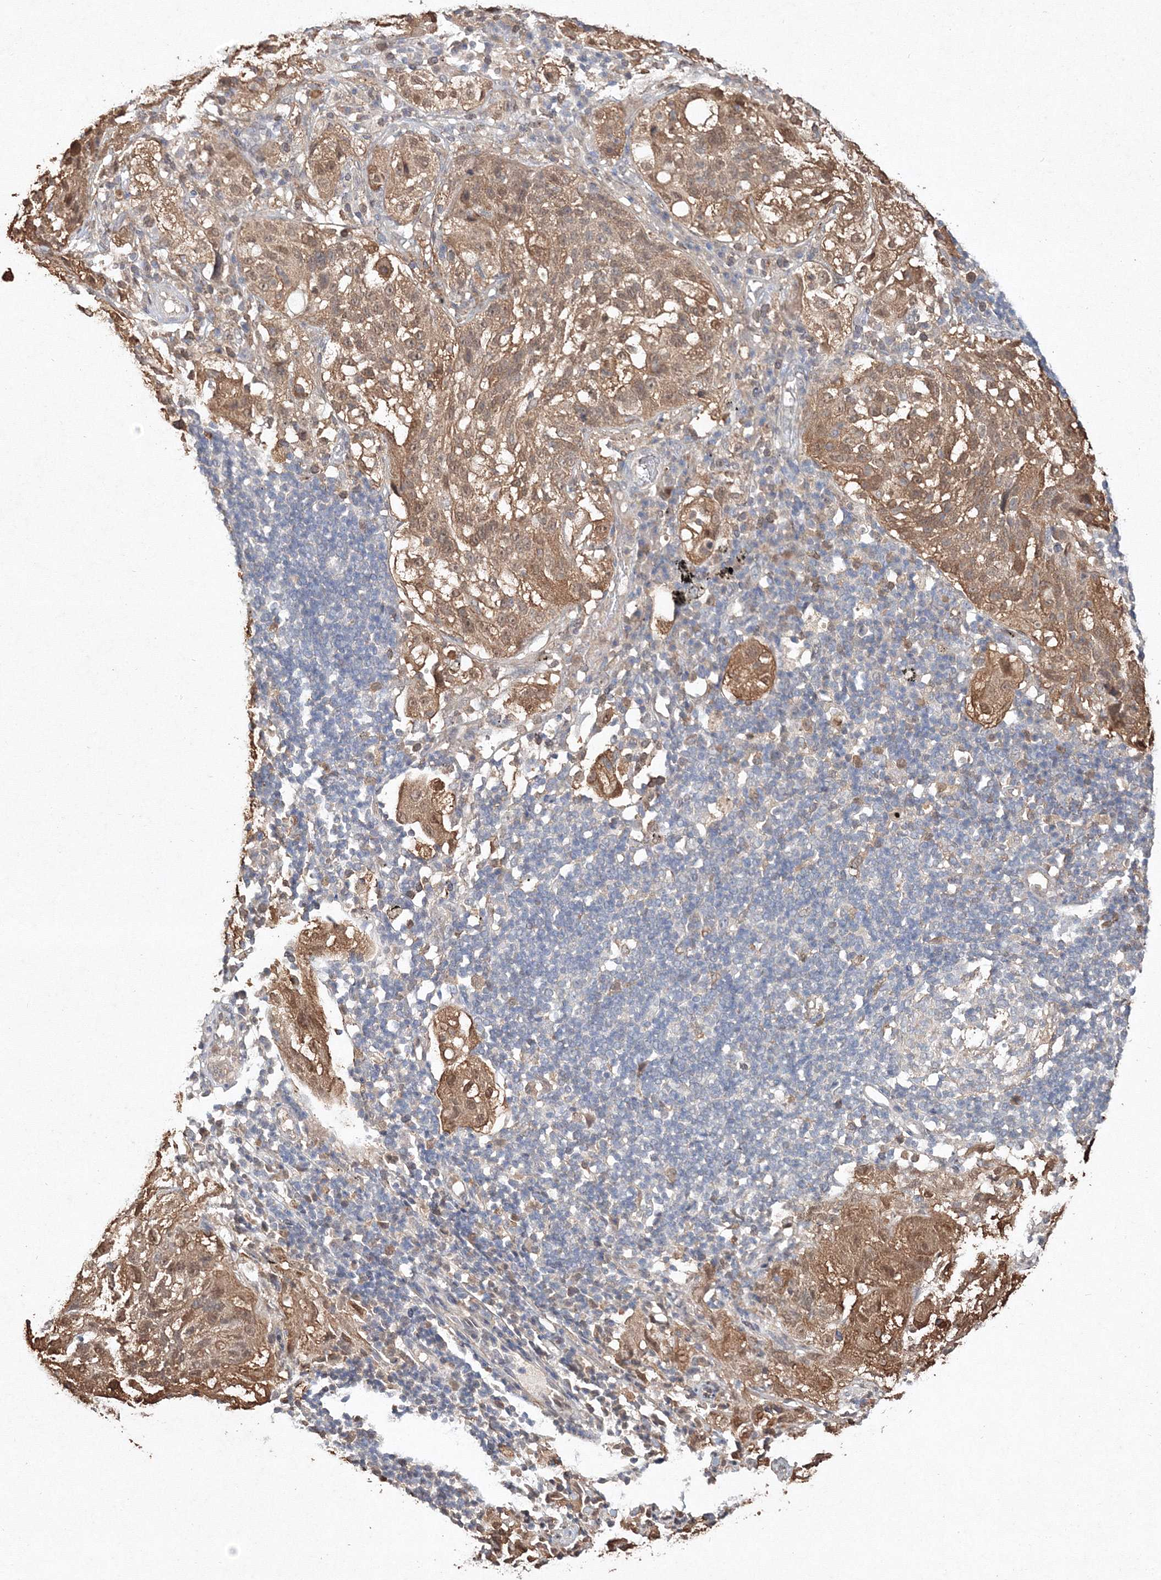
{"staining": {"intensity": "moderate", "quantity": ">75%", "location": "cytoplasmic/membranous,nuclear"}, "tissue": "lung cancer", "cell_type": "Tumor cells", "image_type": "cancer", "snomed": [{"axis": "morphology", "description": "Inflammation, NOS"}, {"axis": "morphology", "description": "Squamous cell carcinoma, NOS"}, {"axis": "topography", "description": "Lymph node"}, {"axis": "topography", "description": "Soft tissue"}, {"axis": "topography", "description": "Lung"}], "caption": "A high-resolution histopathology image shows immunohistochemistry staining of lung cancer (squamous cell carcinoma), which demonstrates moderate cytoplasmic/membranous and nuclear positivity in about >75% of tumor cells.", "gene": "S100A11", "patient": {"sex": "male", "age": 66}}